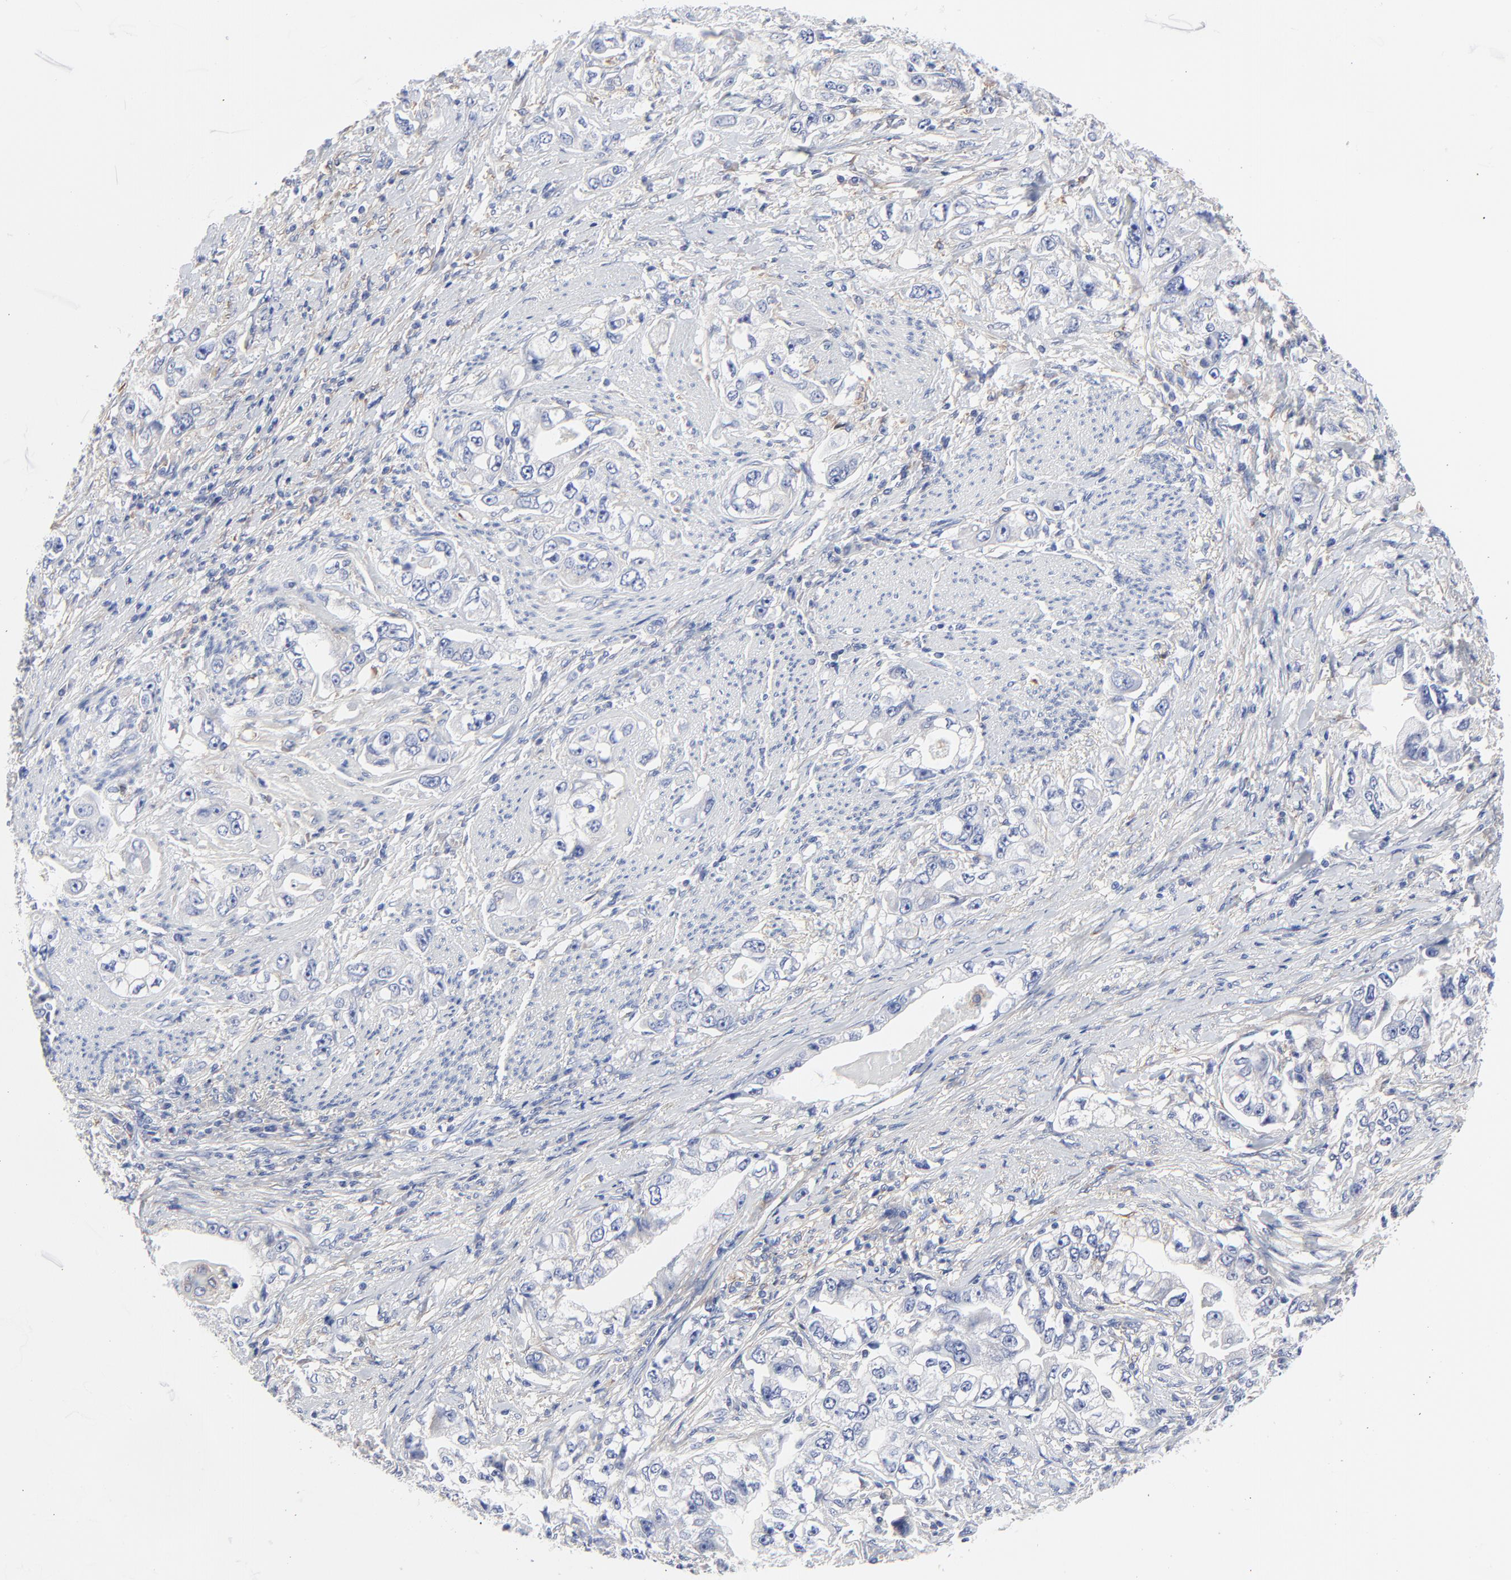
{"staining": {"intensity": "weak", "quantity": "<25%", "location": "cytoplasmic/membranous"}, "tissue": "stomach cancer", "cell_type": "Tumor cells", "image_type": "cancer", "snomed": [{"axis": "morphology", "description": "Adenocarcinoma, NOS"}, {"axis": "topography", "description": "Stomach, lower"}], "caption": "Stomach cancer (adenocarcinoma) was stained to show a protein in brown. There is no significant expression in tumor cells.", "gene": "STAT2", "patient": {"sex": "female", "age": 93}}